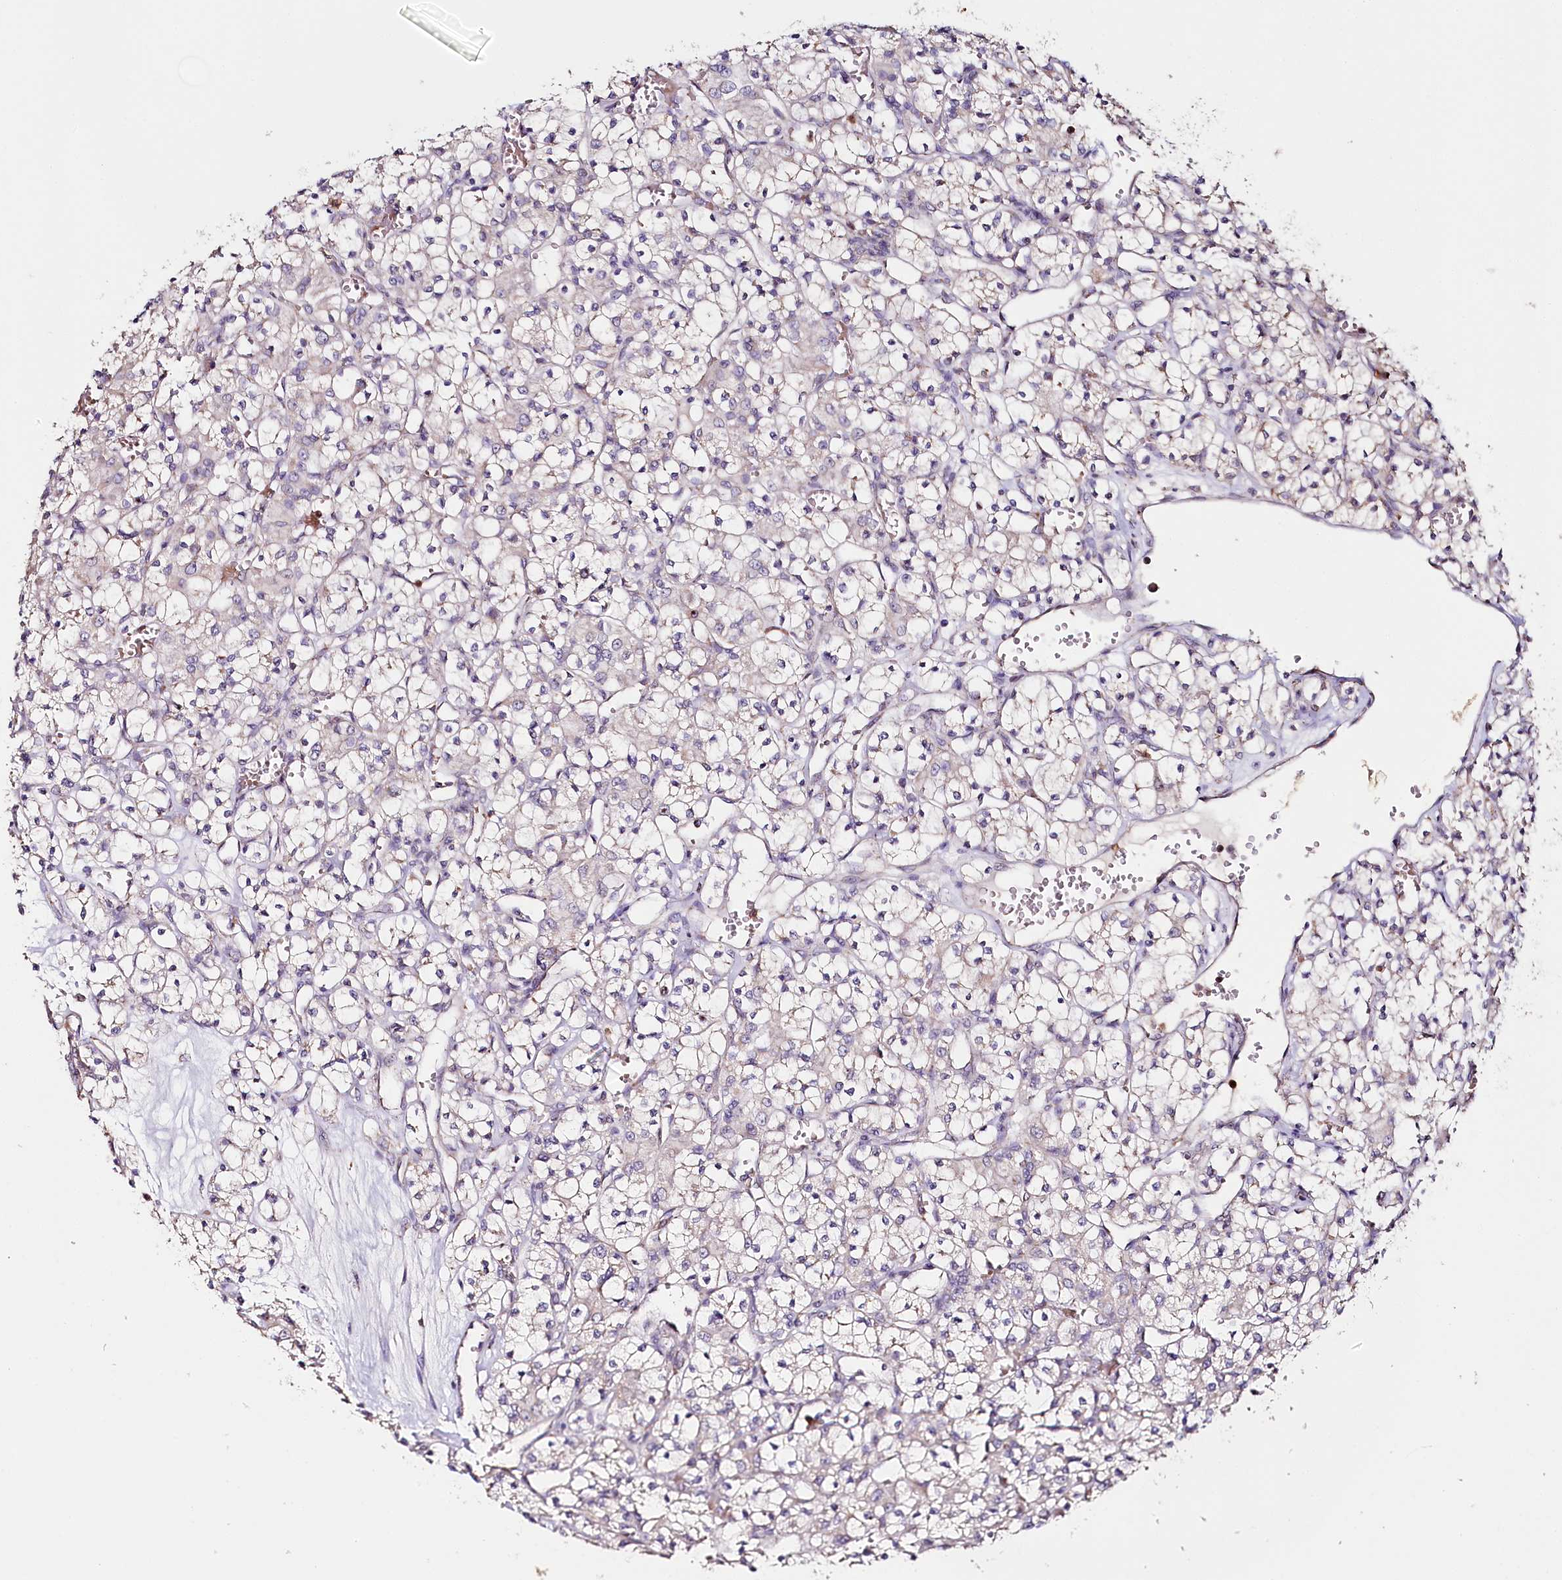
{"staining": {"intensity": "moderate", "quantity": "25%-75%", "location": "cytoplasmic/membranous"}, "tissue": "renal cancer", "cell_type": "Tumor cells", "image_type": "cancer", "snomed": [{"axis": "morphology", "description": "Adenocarcinoma, NOS"}, {"axis": "topography", "description": "Kidney"}], "caption": "IHC image of neoplastic tissue: human renal cancer stained using immunohistochemistry shows medium levels of moderate protein expression localized specifically in the cytoplasmic/membranous of tumor cells, appearing as a cytoplasmic/membranous brown color.", "gene": "MMP25", "patient": {"sex": "female", "age": 59}}